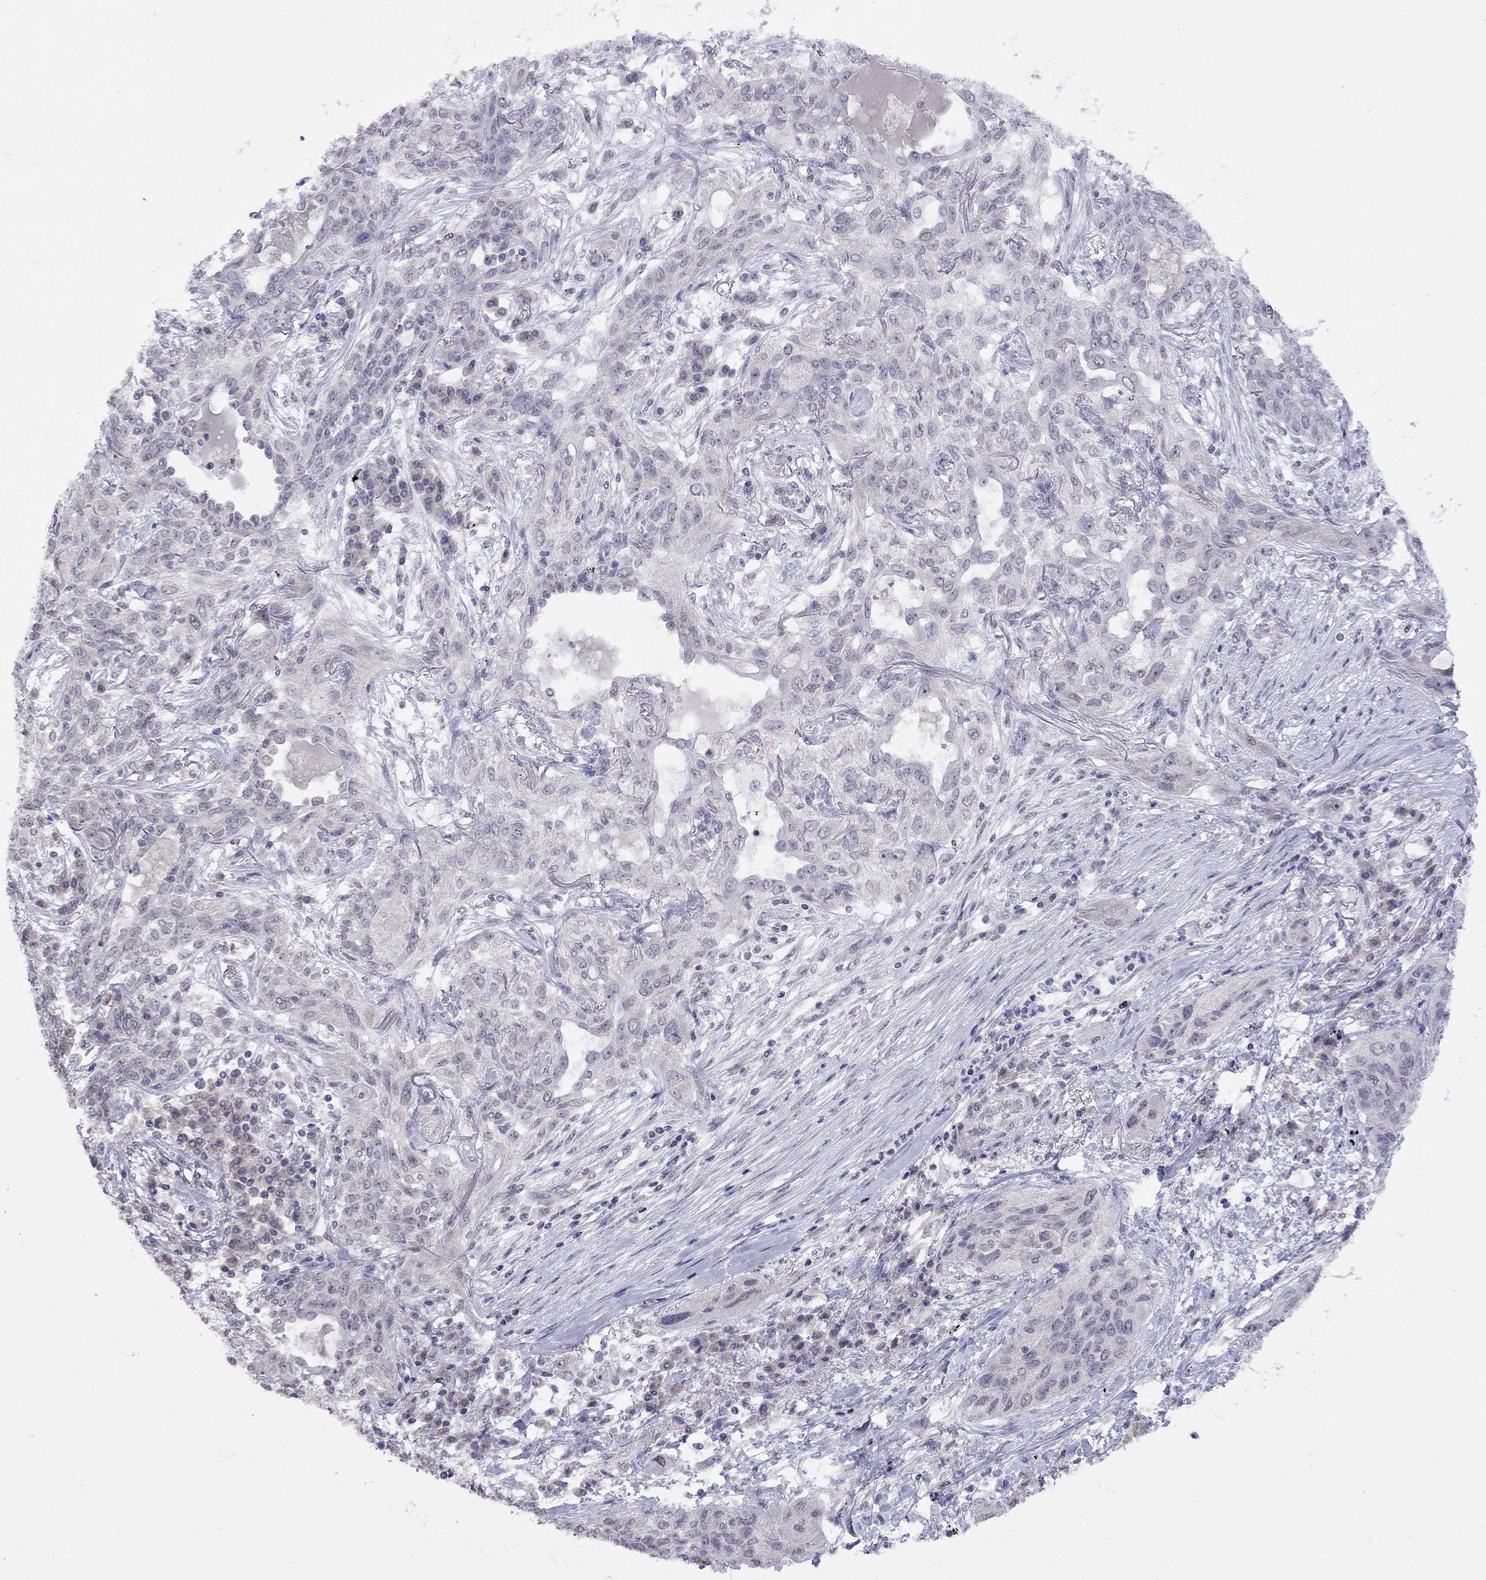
{"staining": {"intensity": "negative", "quantity": "none", "location": "none"}, "tissue": "lung cancer", "cell_type": "Tumor cells", "image_type": "cancer", "snomed": [{"axis": "morphology", "description": "Squamous cell carcinoma, NOS"}, {"axis": "topography", "description": "Lung"}], "caption": "Histopathology image shows no protein staining in tumor cells of lung cancer (squamous cell carcinoma) tissue.", "gene": "HES5", "patient": {"sex": "female", "age": 70}}